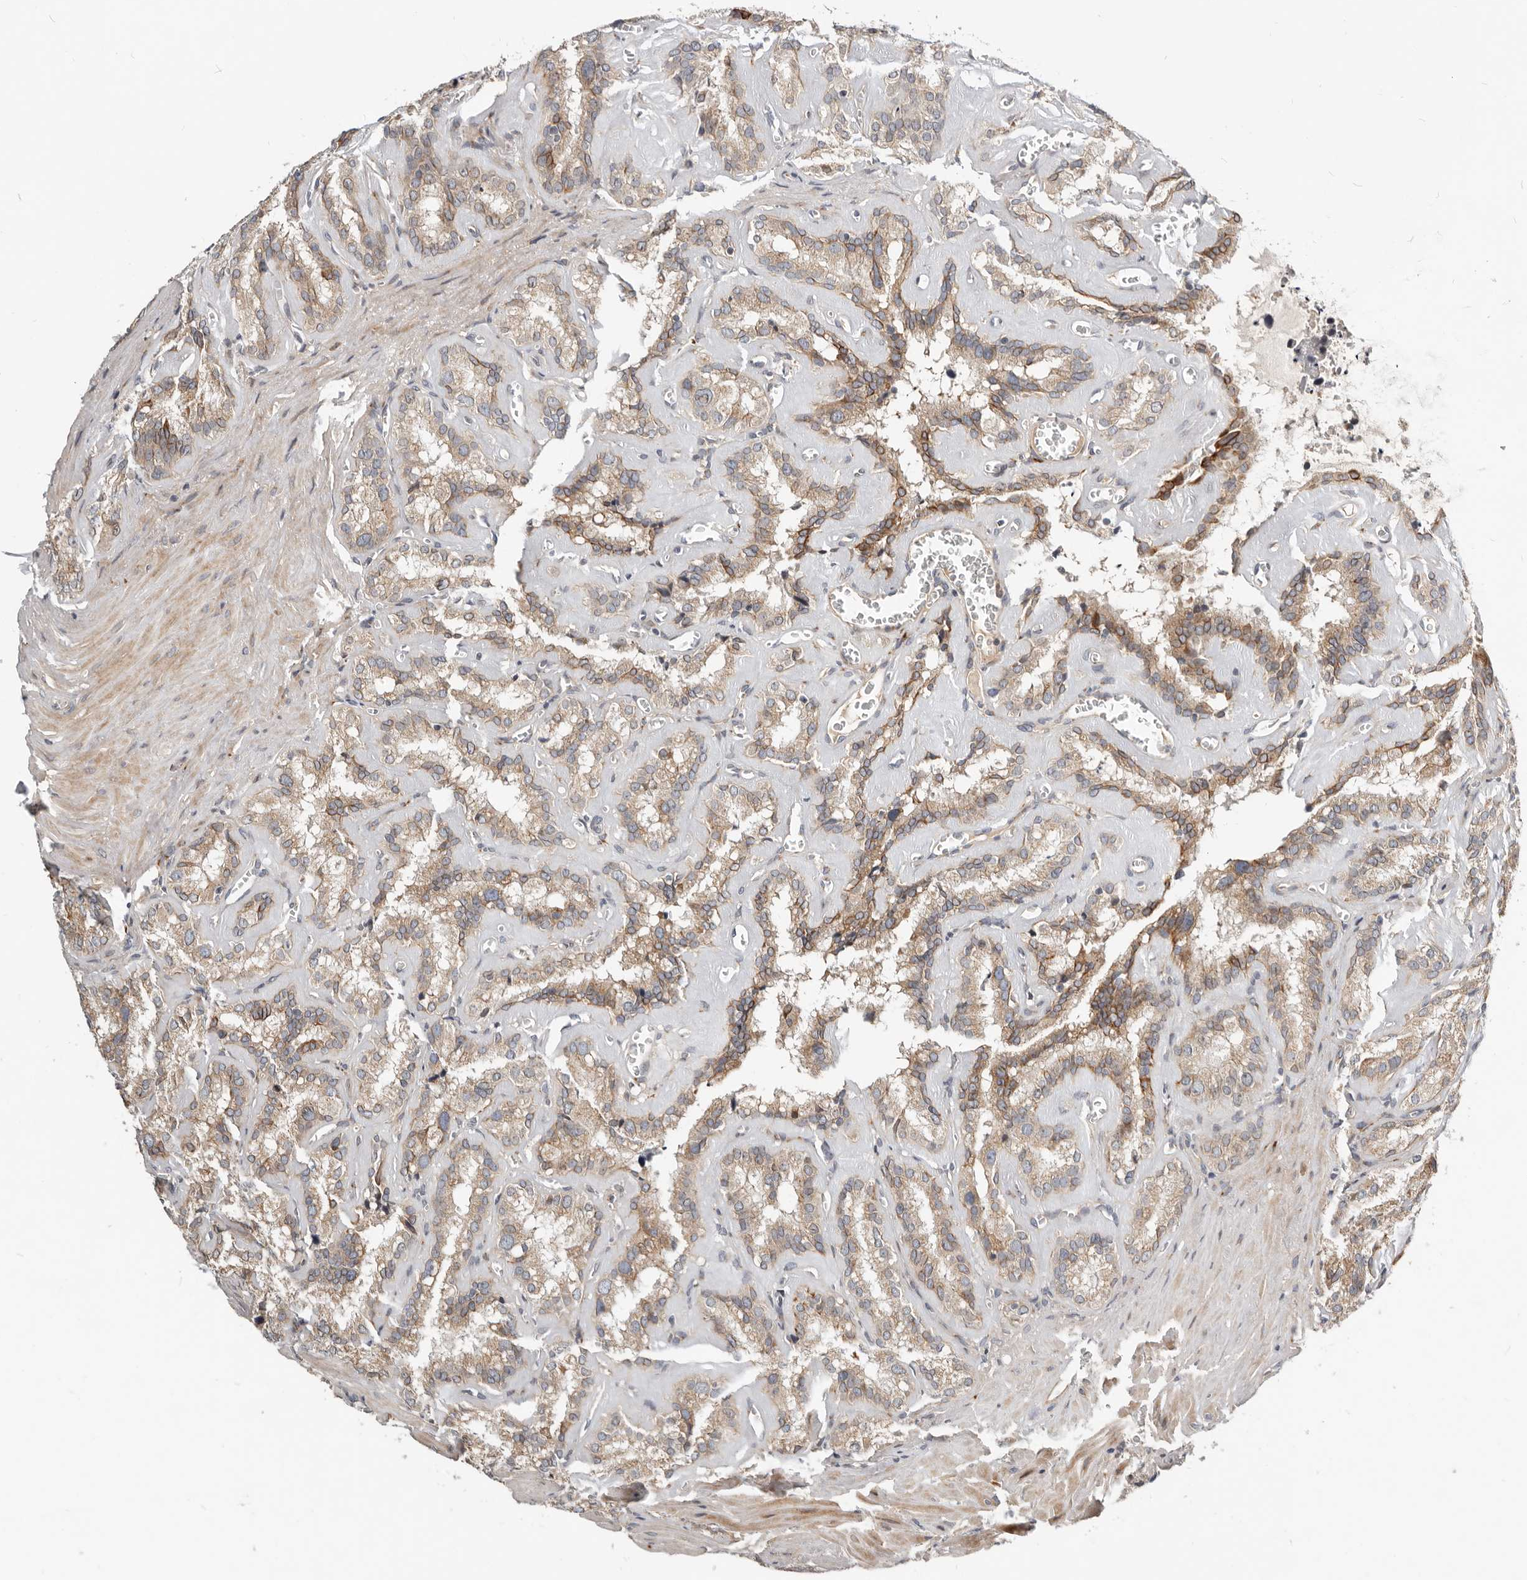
{"staining": {"intensity": "weak", "quantity": "25%-75%", "location": "cytoplasmic/membranous"}, "tissue": "seminal vesicle", "cell_type": "Glandular cells", "image_type": "normal", "snomed": [{"axis": "morphology", "description": "Normal tissue, NOS"}, {"axis": "topography", "description": "Prostate"}, {"axis": "topography", "description": "Seminal veicle"}], "caption": "Seminal vesicle was stained to show a protein in brown. There is low levels of weak cytoplasmic/membranous expression in approximately 25%-75% of glandular cells. The staining is performed using DAB brown chromogen to label protein expression. The nuclei are counter-stained blue using hematoxylin.", "gene": "NPY4R2", "patient": {"sex": "male", "age": 59}}